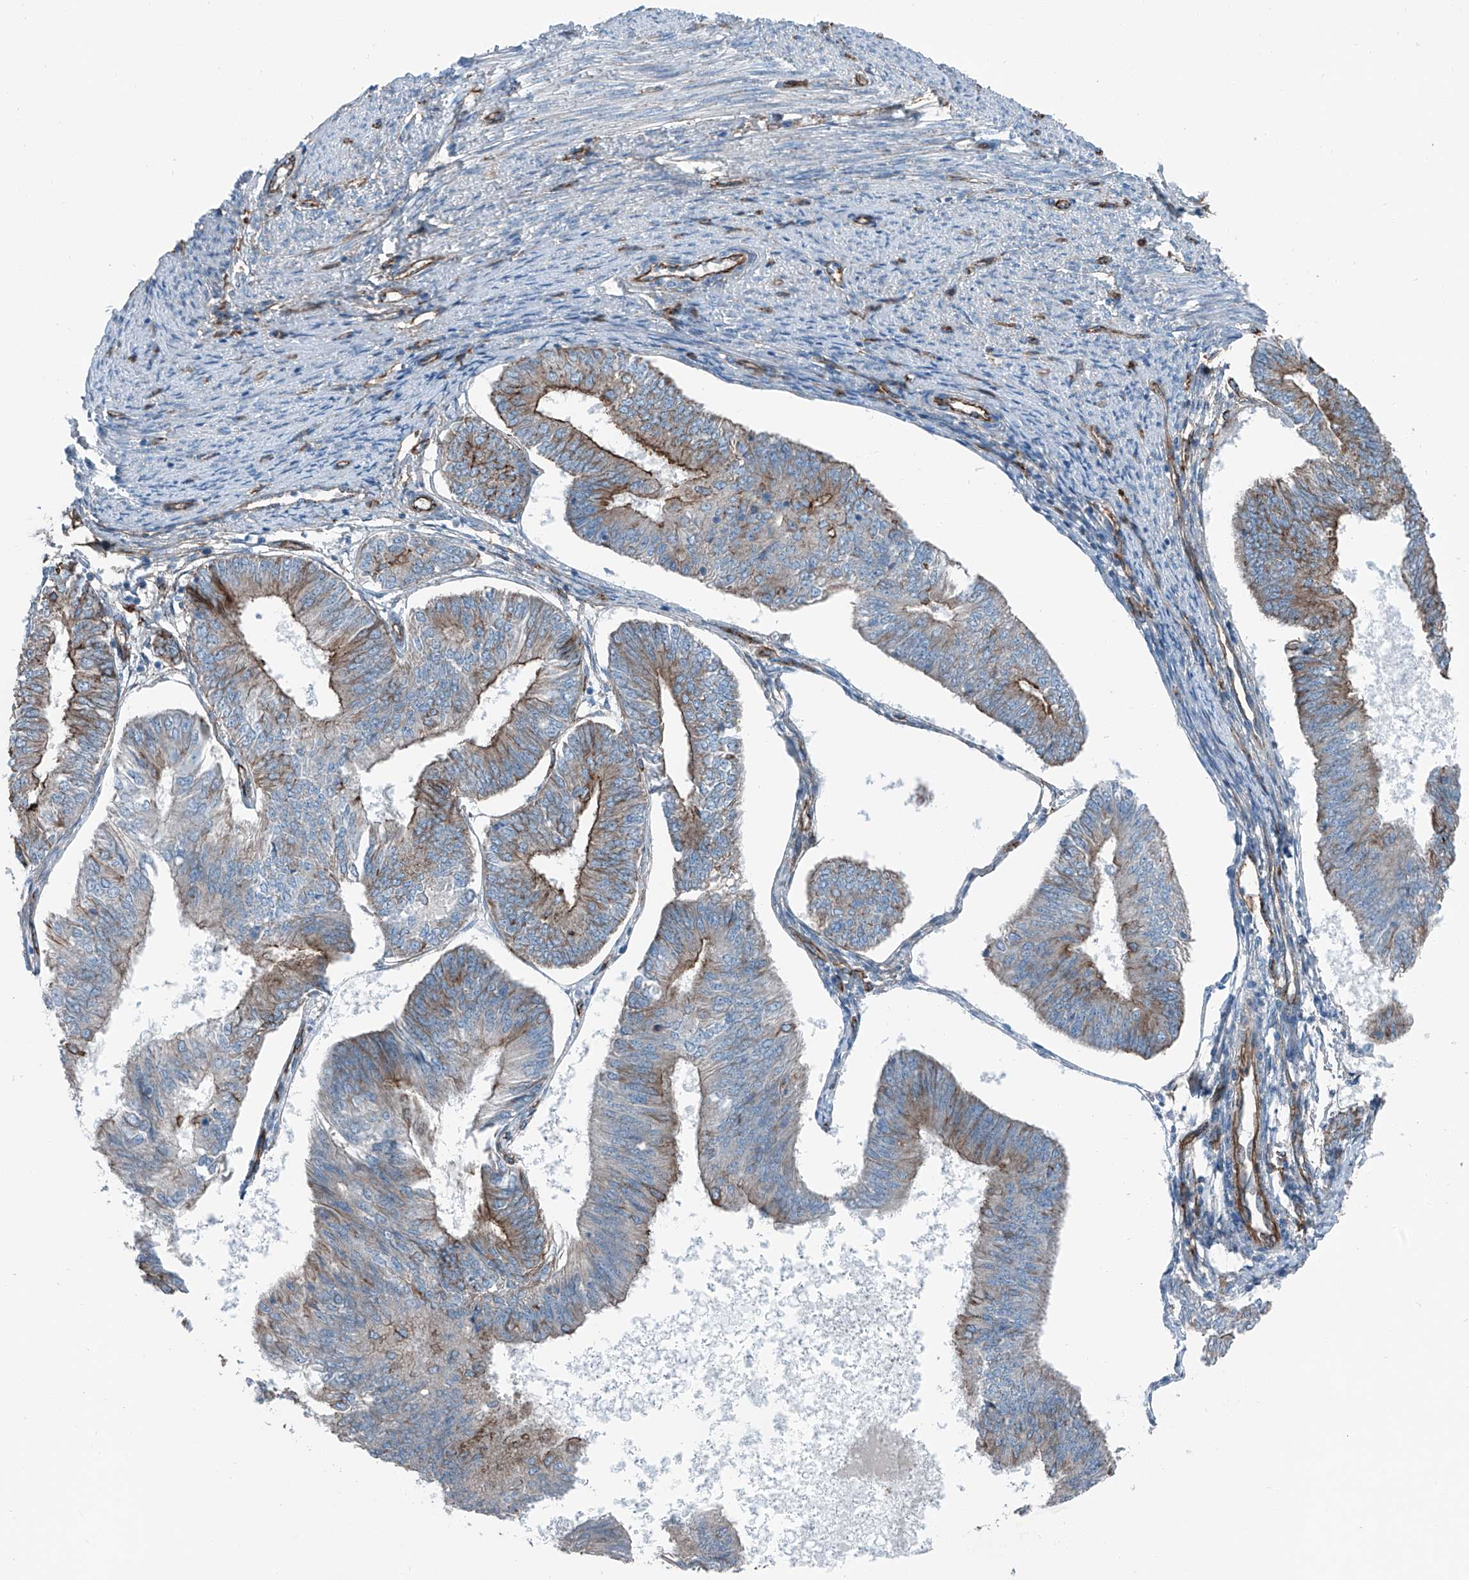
{"staining": {"intensity": "moderate", "quantity": "25%-75%", "location": "cytoplasmic/membranous"}, "tissue": "endometrial cancer", "cell_type": "Tumor cells", "image_type": "cancer", "snomed": [{"axis": "morphology", "description": "Adenocarcinoma, NOS"}, {"axis": "topography", "description": "Endometrium"}], "caption": "Tumor cells display moderate cytoplasmic/membranous expression in about 25%-75% of cells in adenocarcinoma (endometrial). The staining was performed using DAB to visualize the protein expression in brown, while the nuclei were stained in blue with hematoxylin (Magnification: 20x).", "gene": "THEMIS2", "patient": {"sex": "female", "age": 58}}